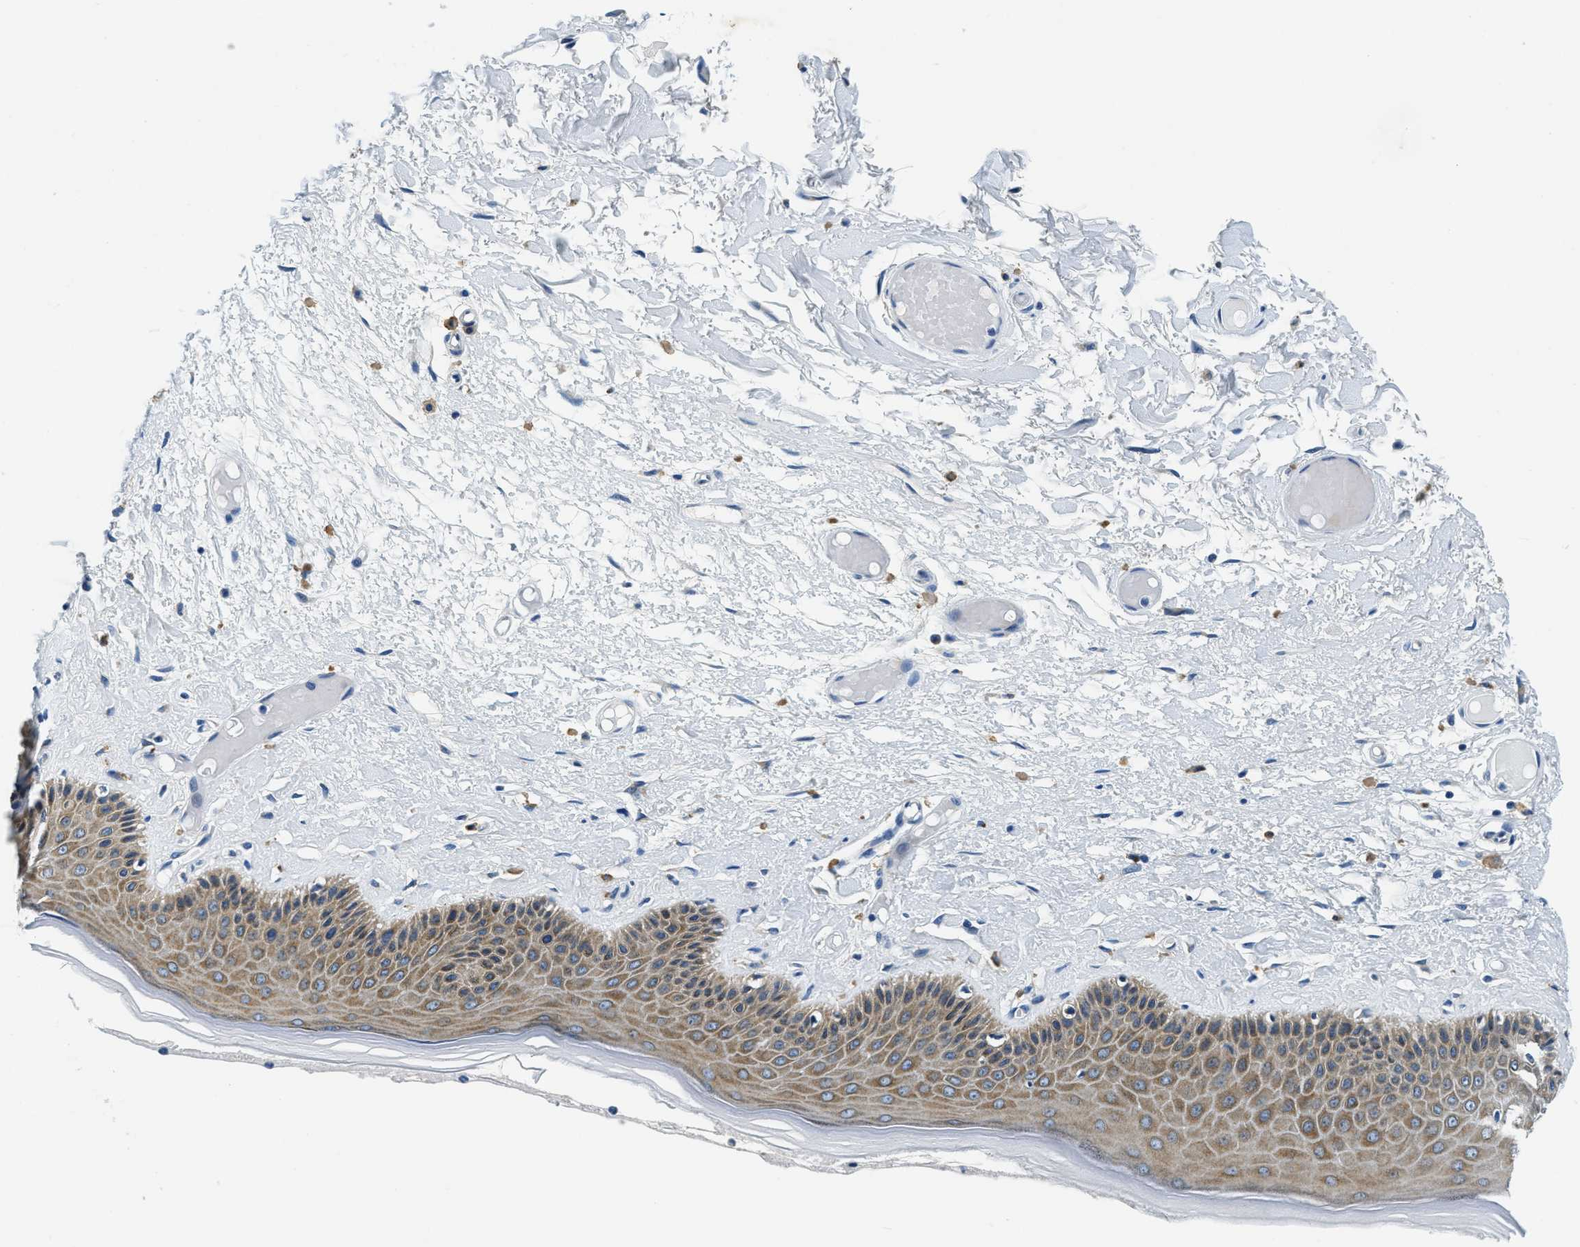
{"staining": {"intensity": "moderate", "quantity": ">75%", "location": "cytoplasmic/membranous"}, "tissue": "skin", "cell_type": "Epidermal cells", "image_type": "normal", "snomed": [{"axis": "morphology", "description": "Normal tissue, NOS"}, {"axis": "topography", "description": "Vulva"}], "caption": "Unremarkable skin was stained to show a protein in brown. There is medium levels of moderate cytoplasmic/membranous positivity in about >75% of epidermal cells.", "gene": "UBAC2", "patient": {"sex": "female", "age": 73}}